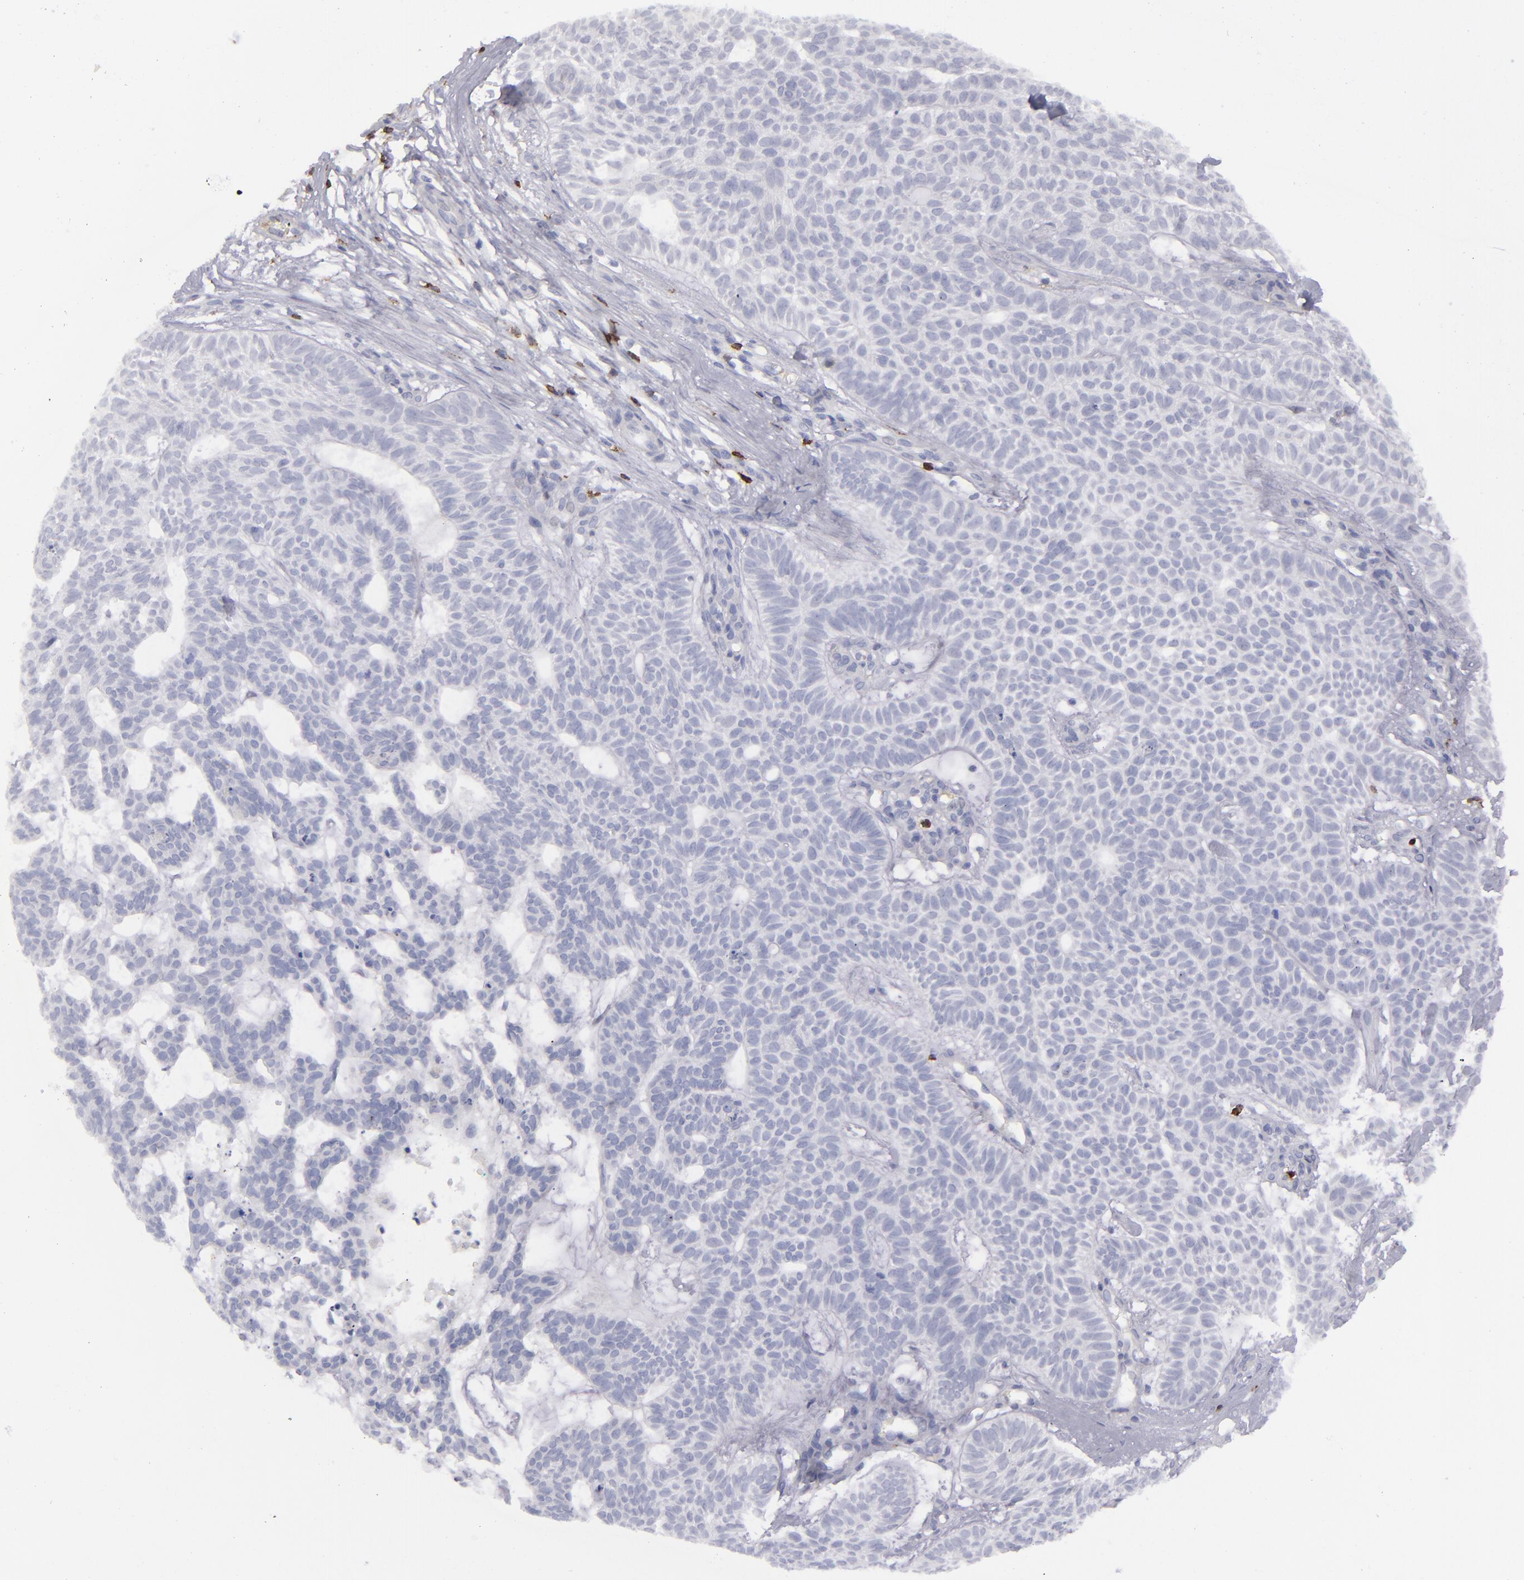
{"staining": {"intensity": "negative", "quantity": "none", "location": "none"}, "tissue": "skin cancer", "cell_type": "Tumor cells", "image_type": "cancer", "snomed": [{"axis": "morphology", "description": "Basal cell carcinoma"}, {"axis": "topography", "description": "Skin"}], "caption": "The image shows no staining of tumor cells in skin cancer (basal cell carcinoma).", "gene": "CD27", "patient": {"sex": "male", "age": 75}}